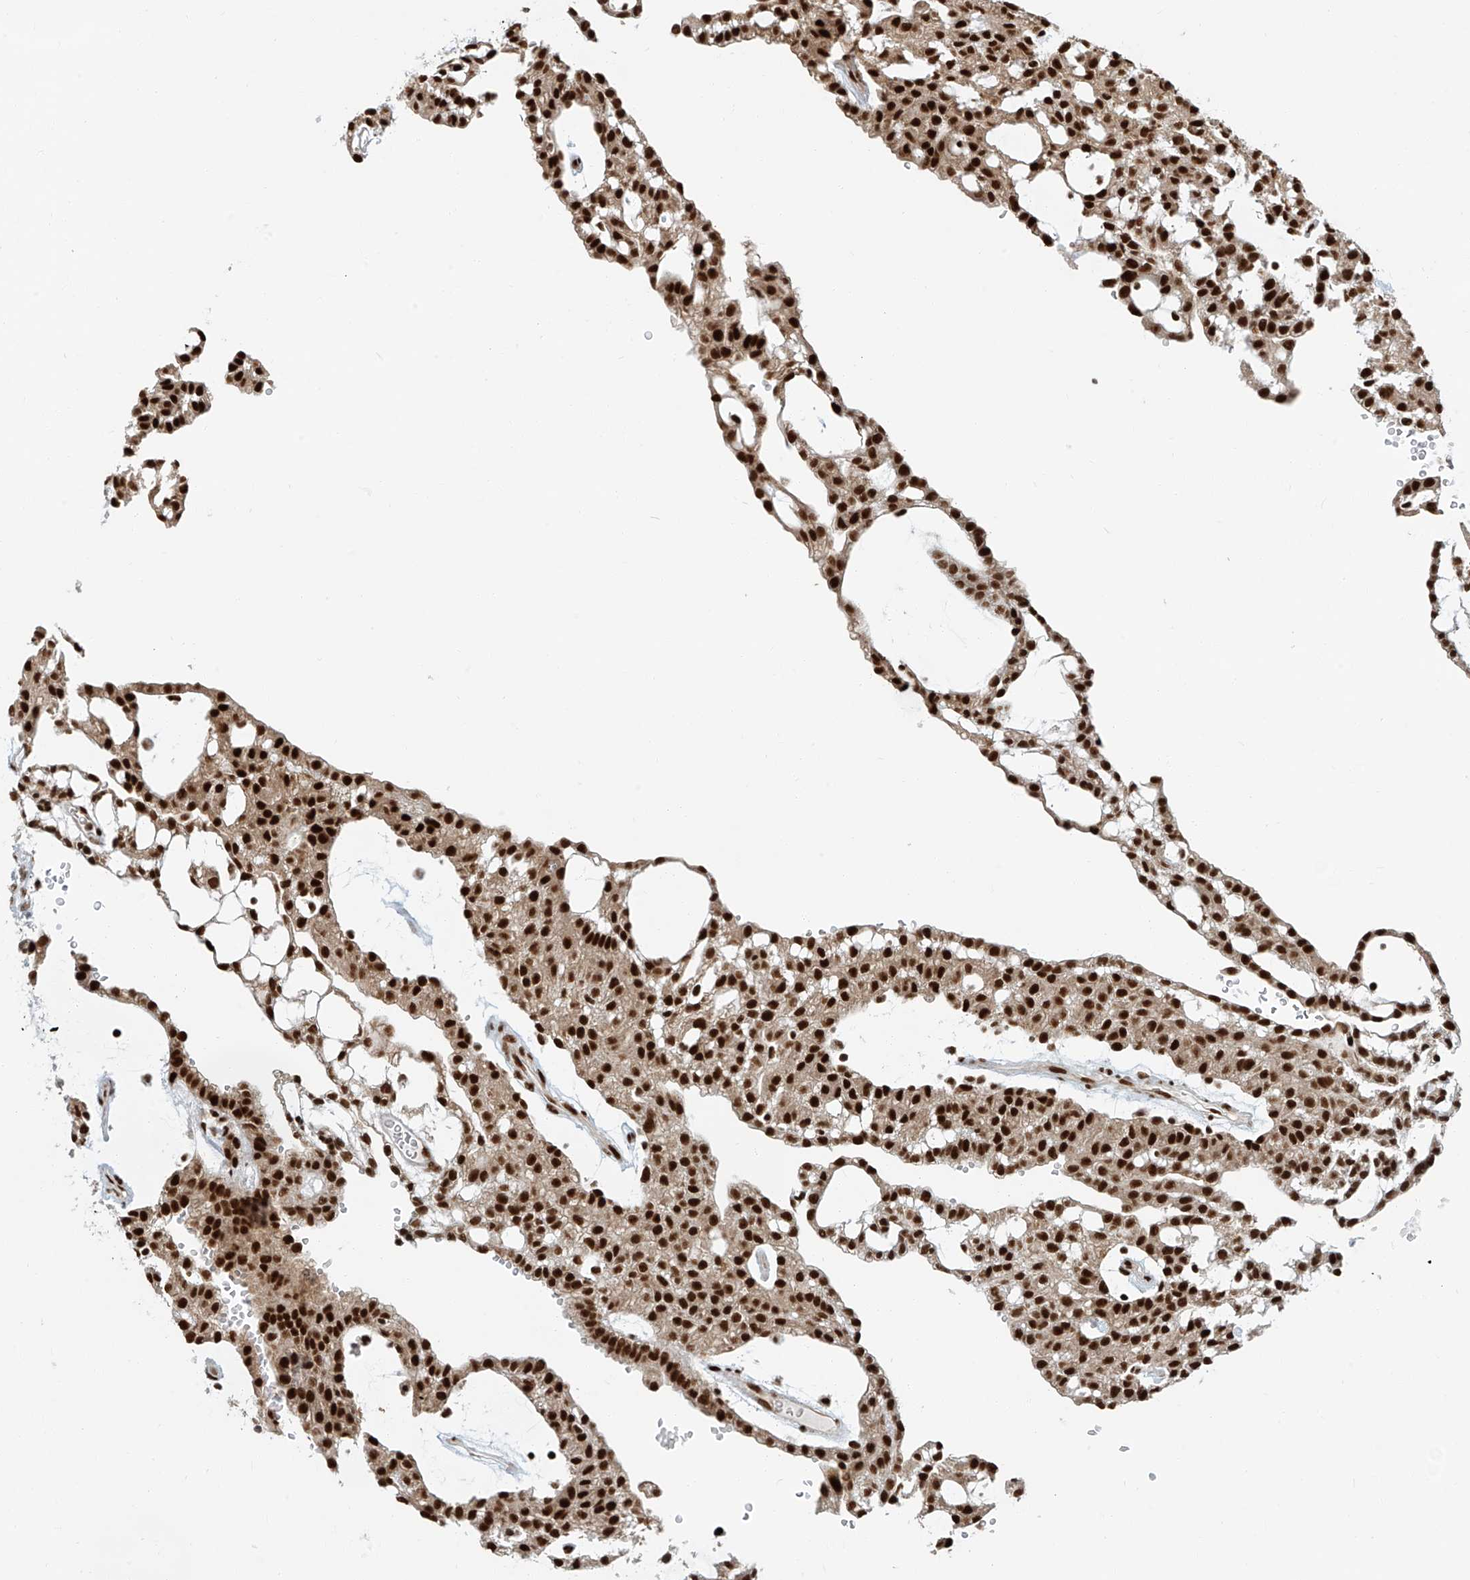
{"staining": {"intensity": "strong", "quantity": ">75%", "location": "nuclear"}, "tissue": "renal cancer", "cell_type": "Tumor cells", "image_type": "cancer", "snomed": [{"axis": "morphology", "description": "Adenocarcinoma, NOS"}, {"axis": "topography", "description": "Kidney"}], "caption": "Protein staining of renal adenocarcinoma tissue displays strong nuclear positivity in about >75% of tumor cells.", "gene": "FAM193B", "patient": {"sex": "male", "age": 63}}